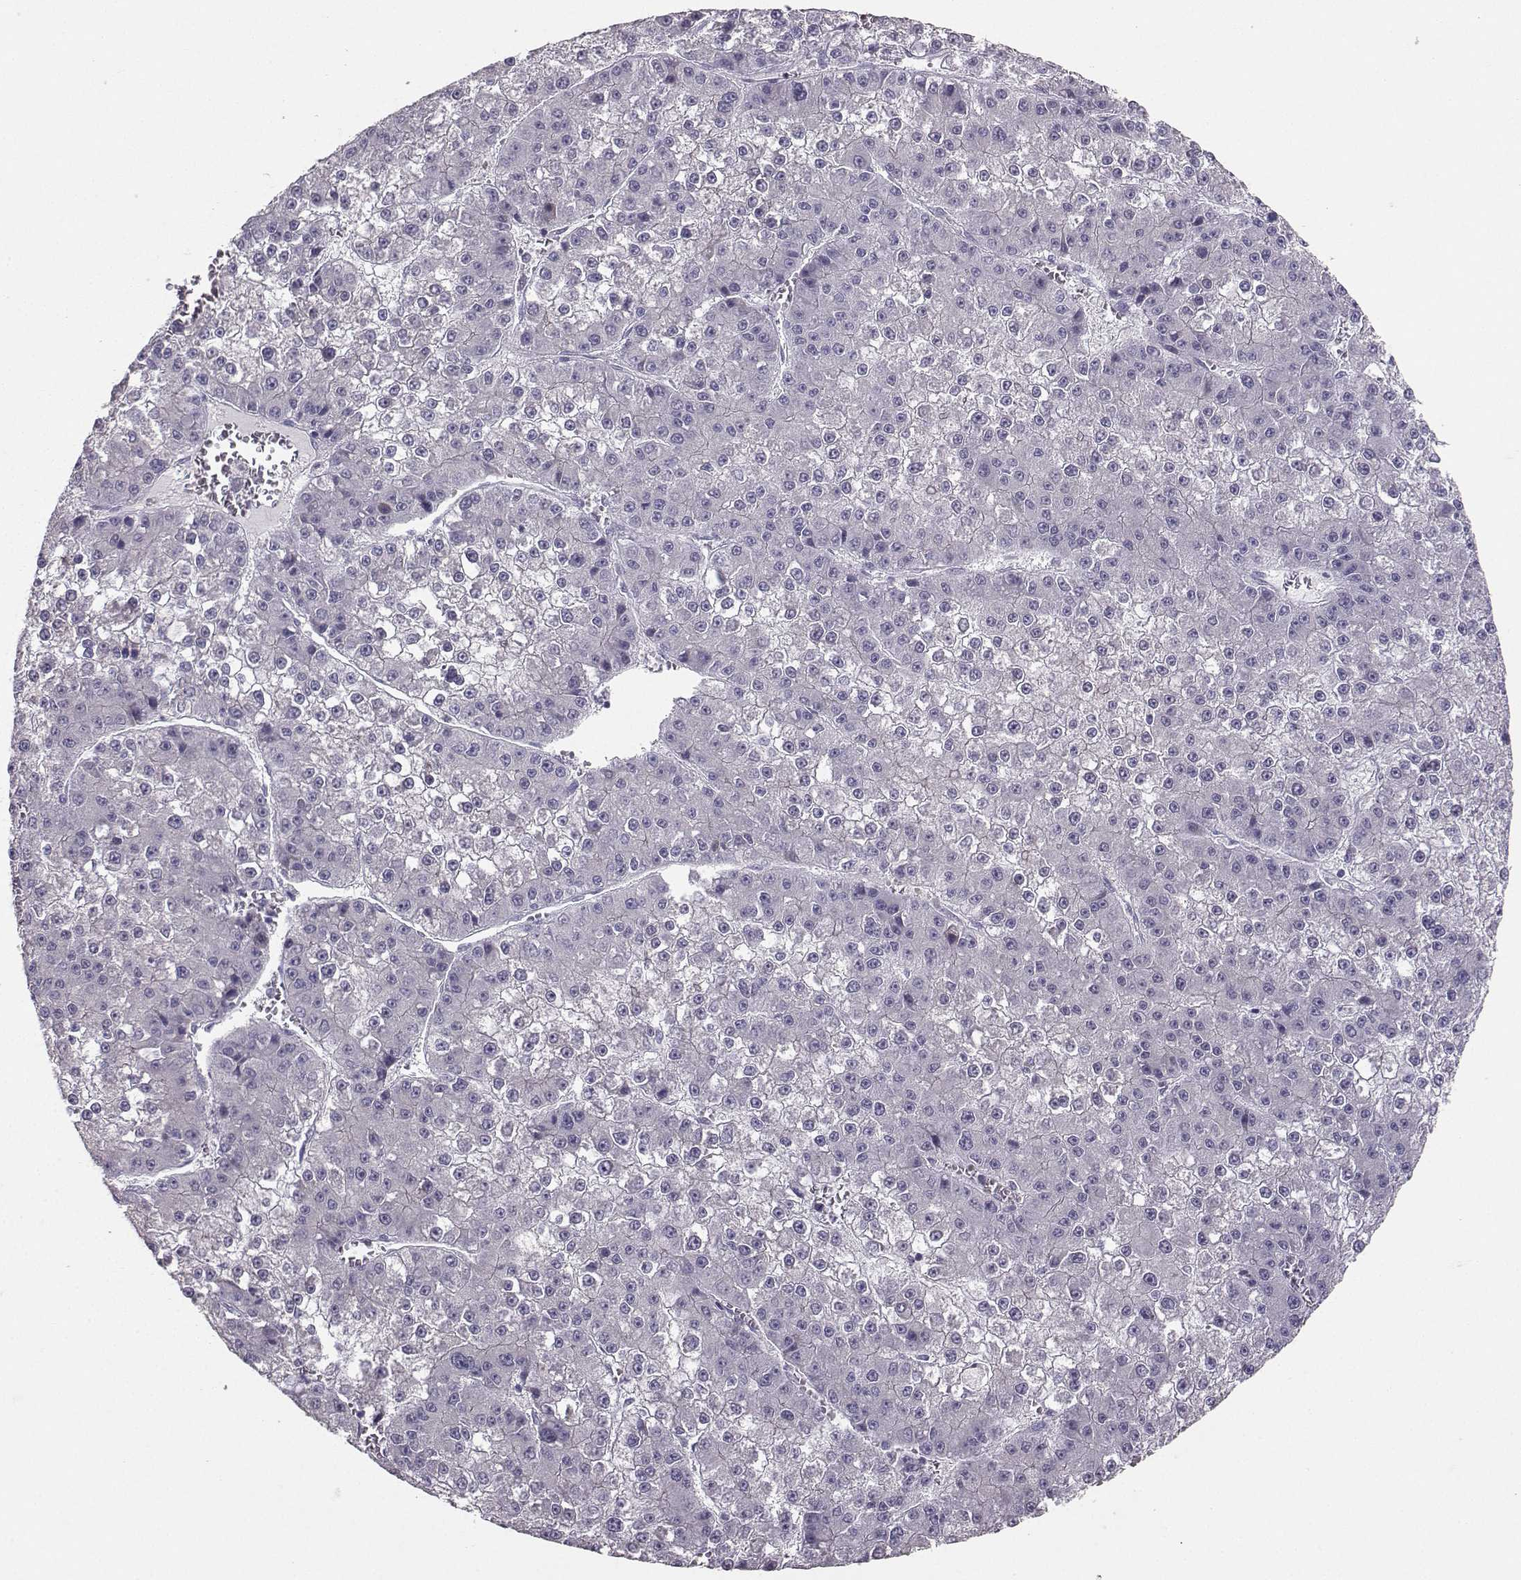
{"staining": {"intensity": "negative", "quantity": "none", "location": "none"}, "tissue": "liver cancer", "cell_type": "Tumor cells", "image_type": "cancer", "snomed": [{"axis": "morphology", "description": "Carcinoma, Hepatocellular, NOS"}, {"axis": "topography", "description": "Liver"}], "caption": "Liver hepatocellular carcinoma was stained to show a protein in brown. There is no significant staining in tumor cells. (DAB IHC visualized using brightfield microscopy, high magnification).", "gene": "PKP2", "patient": {"sex": "female", "age": 73}}